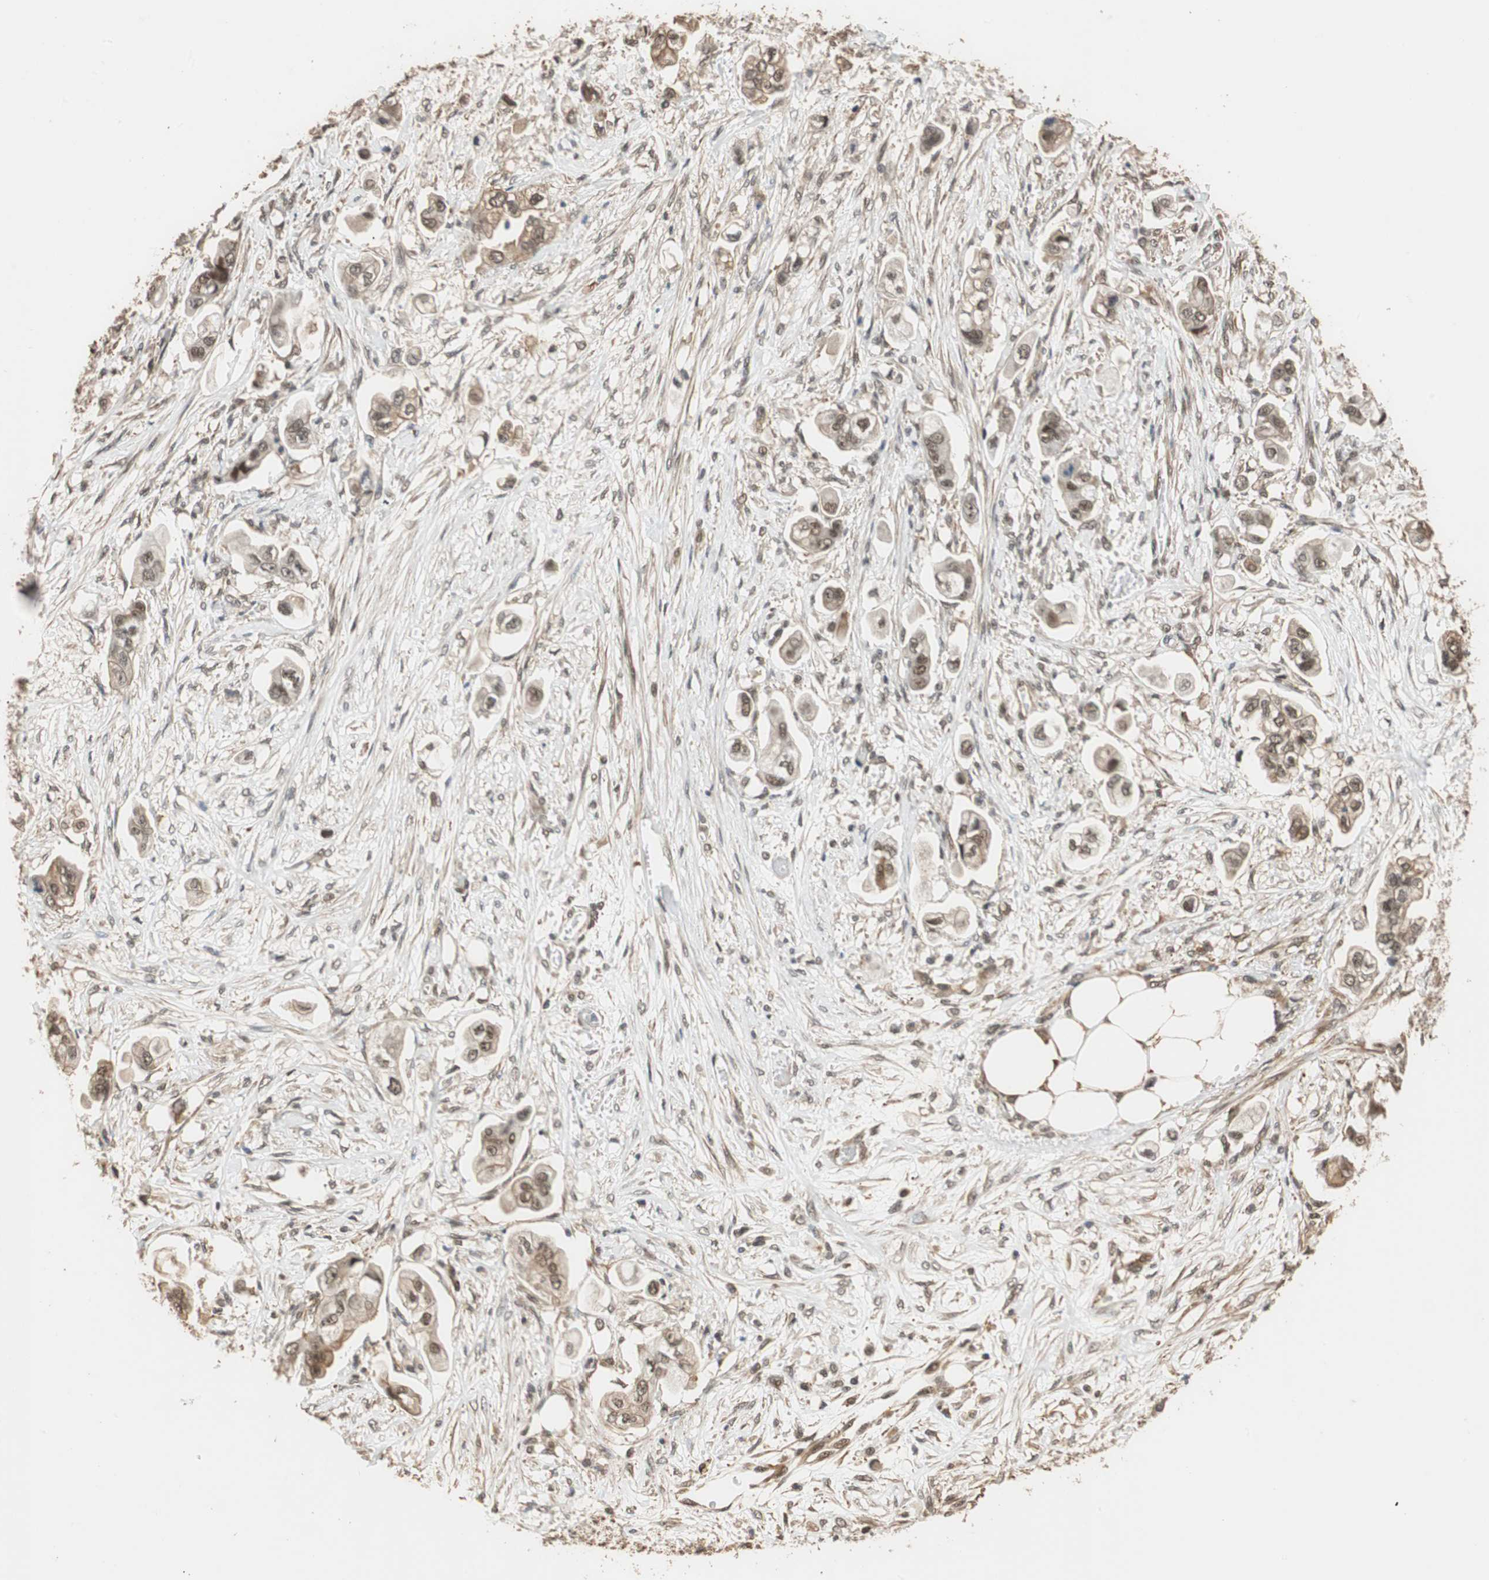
{"staining": {"intensity": "moderate", "quantity": ">75%", "location": "cytoplasmic/membranous,nuclear"}, "tissue": "stomach cancer", "cell_type": "Tumor cells", "image_type": "cancer", "snomed": [{"axis": "morphology", "description": "Adenocarcinoma, NOS"}, {"axis": "topography", "description": "Stomach"}], "caption": "An image of stomach cancer stained for a protein reveals moderate cytoplasmic/membranous and nuclear brown staining in tumor cells.", "gene": "CDC5L", "patient": {"sex": "male", "age": 62}}